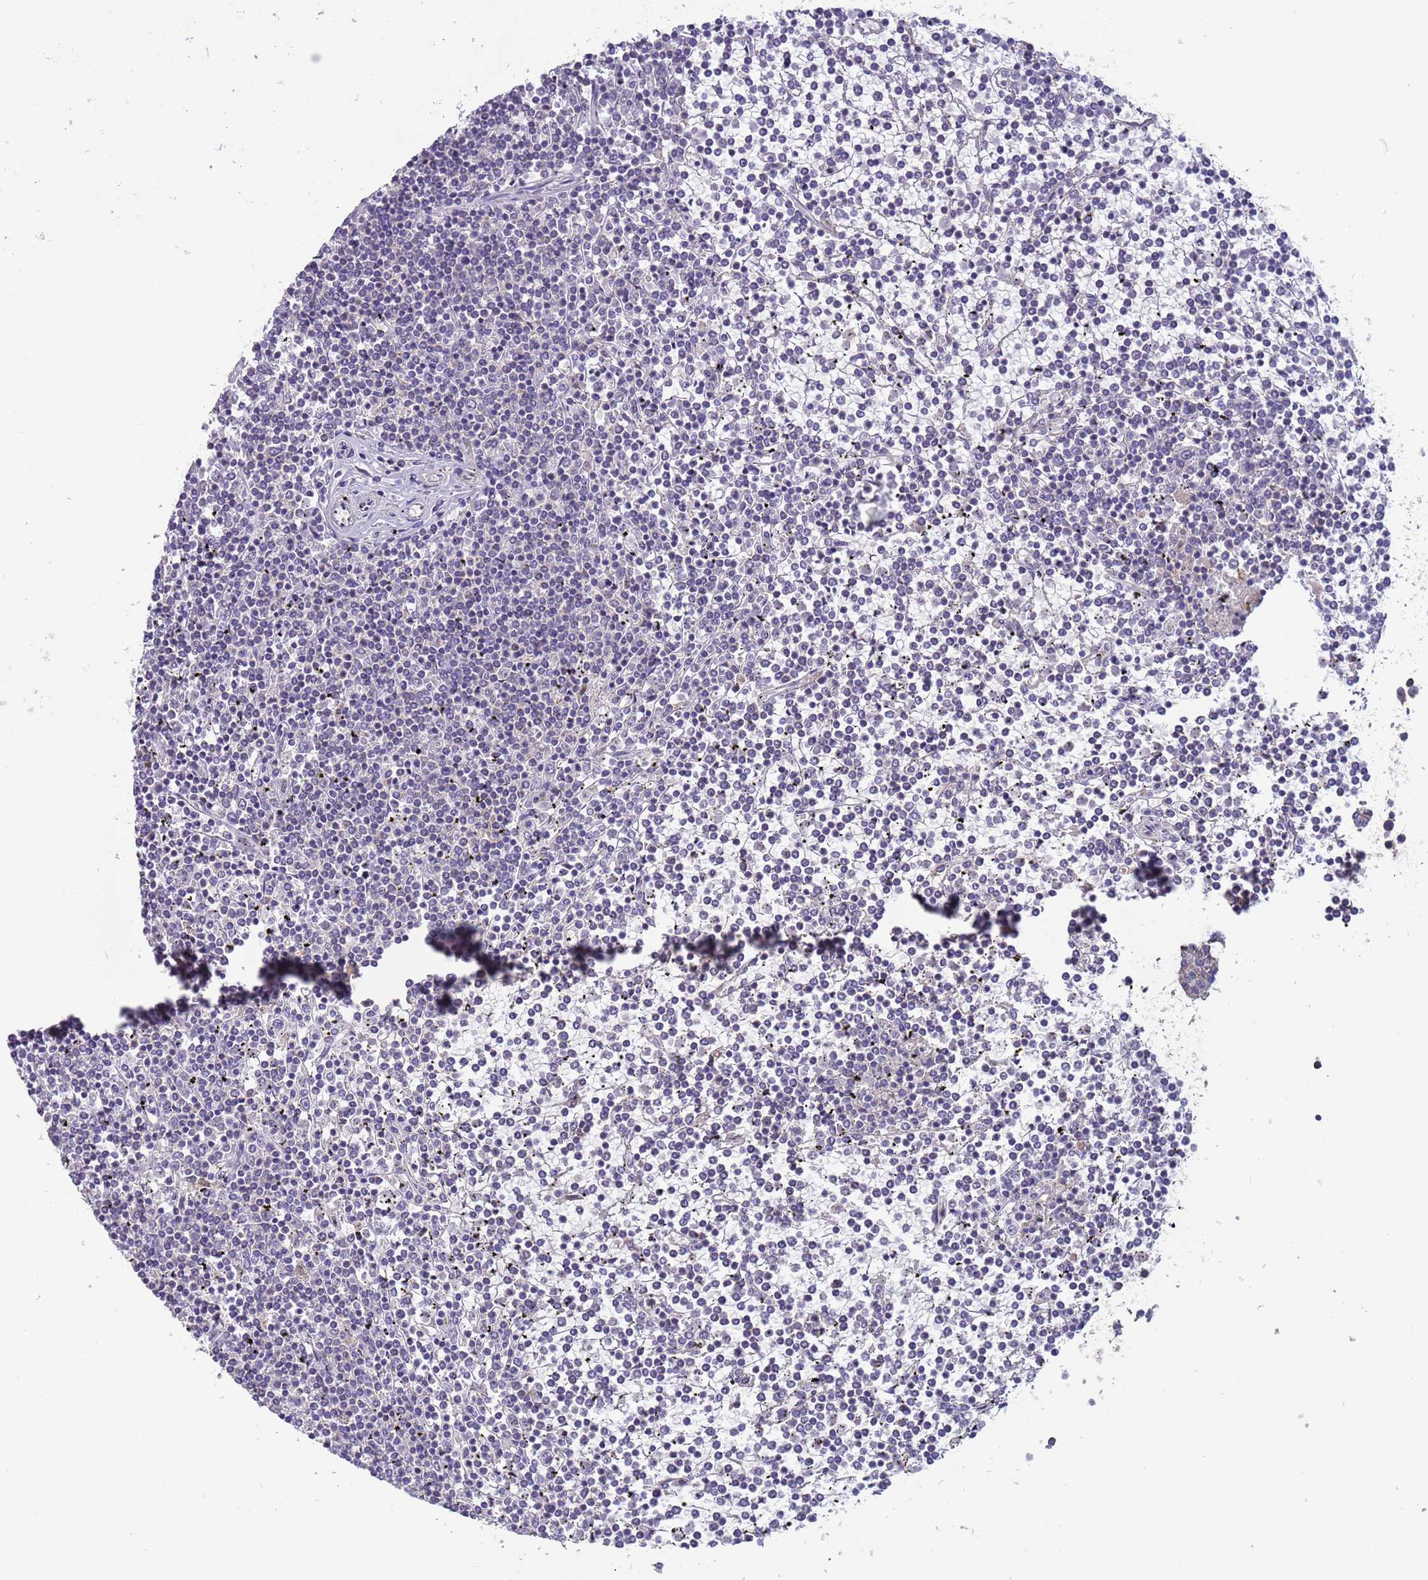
{"staining": {"intensity": "negative", "quantity": "none", "location": "none"}, "tissue": "lymphoma", "cell_type": "Tumor cells", "image_type": "cancer", "snomed": [{"axis": "morphology", "description": "Malignant lymphoma, non-Hodgkin's type, Low grade"}, {"axis": "topography", "description": "Spleen"}], "caption": "High power microscopy photomicrograph of an immunohistochemistry (IHC) image of low-grade malignant lymphoma, non-Hodgkin's type, revealing no significant positivity in tumor cells.", "gene": "UQCRQ", "patient": {"sex": "female", "age": 19}}